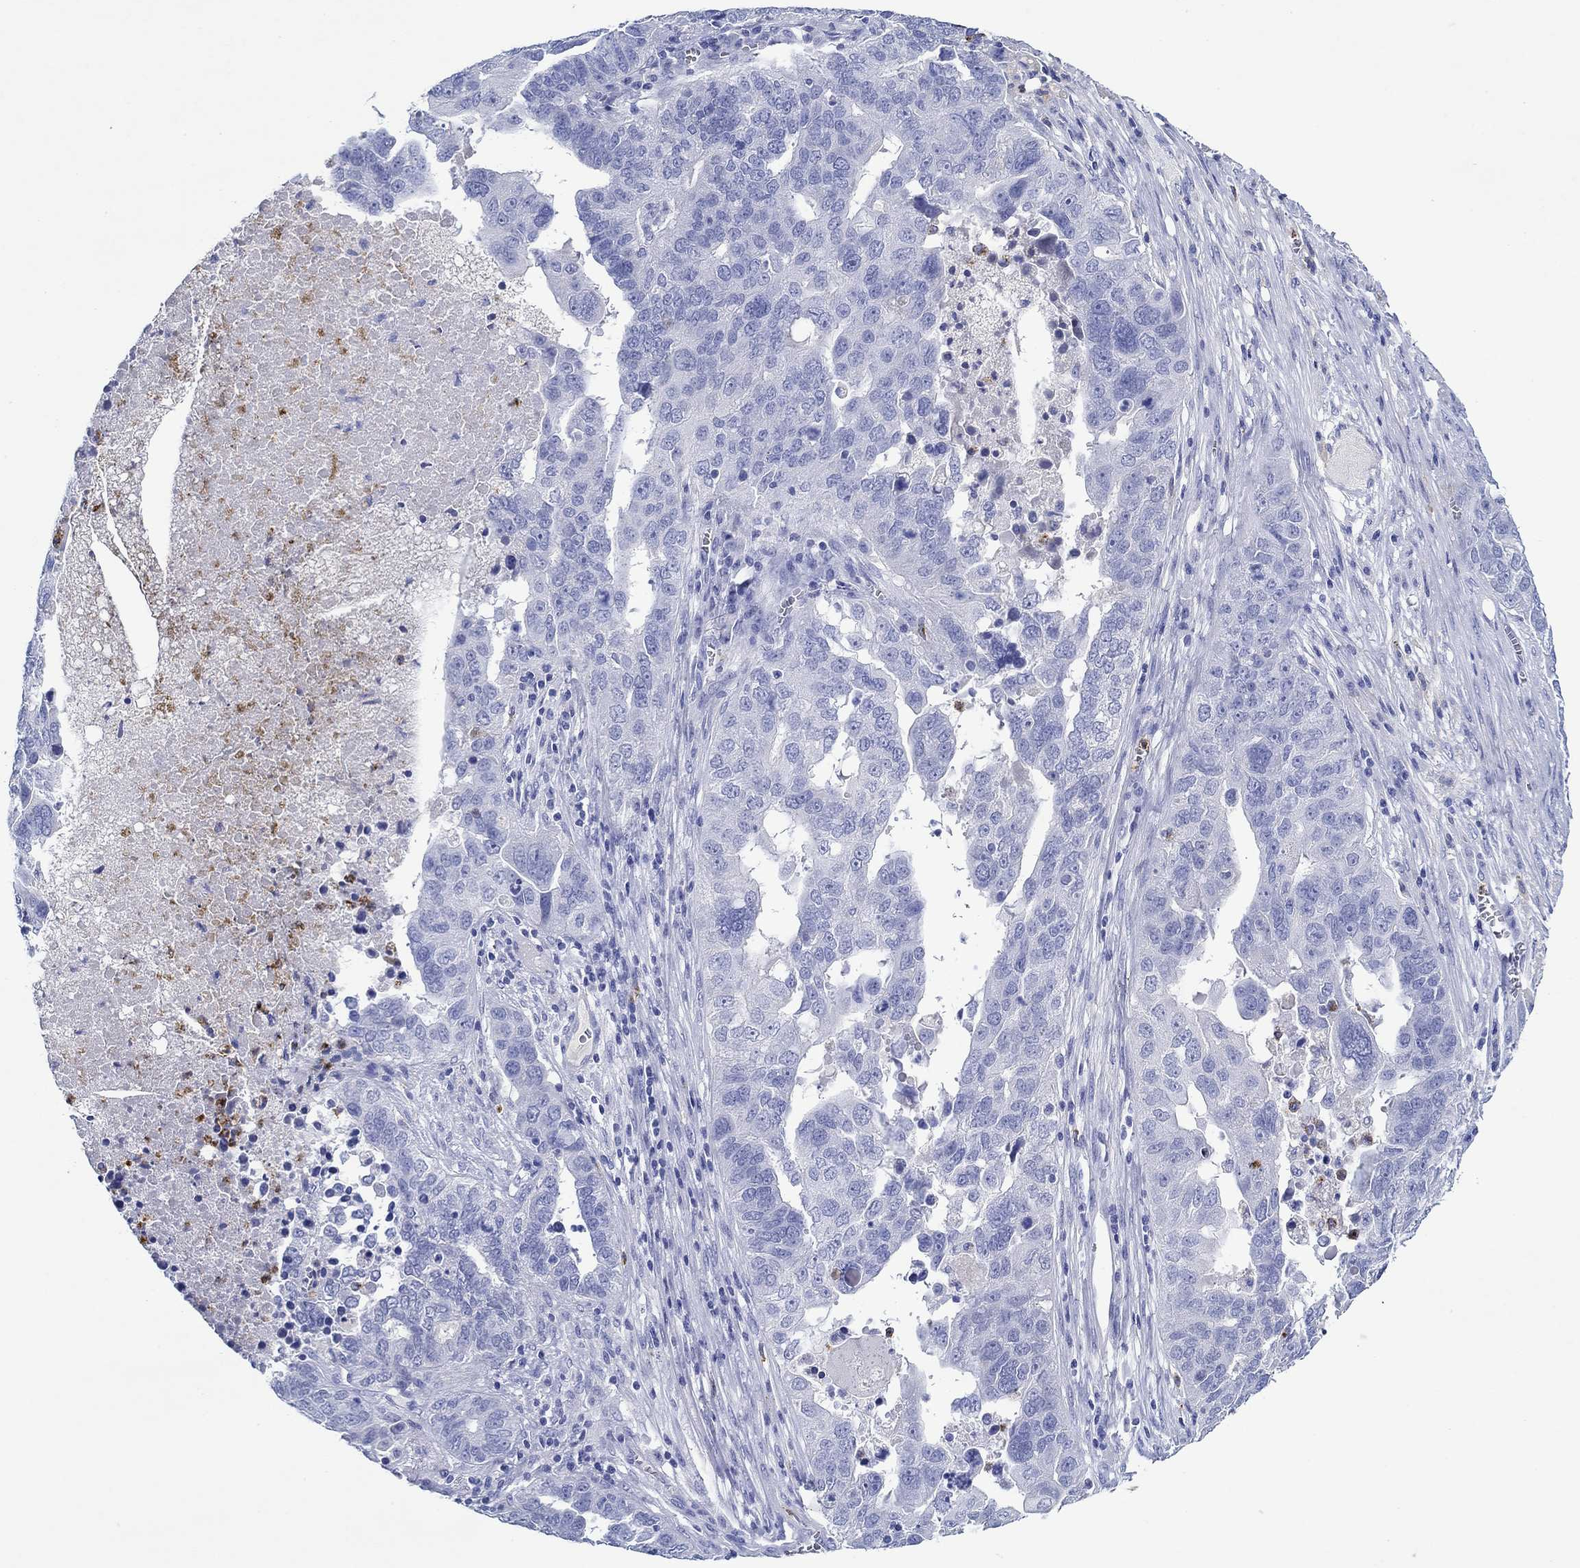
{"staining": {"intensity": "negative", "quantity": "none", "location": "none"}, "tissue": "ovarian cancer", "cell_type": "Tumor cells", "image_type": "cancer", "snomed": [{"axis": "morphology", "description": "Carcinoma, endometroid"}, {"axis": "topography", "description": "Soft tissue"}, {"axis": "topography", "description": "Ovary"}], "caption": "IHC of ovarian endometroid carcinoma demonstrates no expression in tumor cells.", "gene": "EPX", "patient": {"sex": "female", "age": 52}}